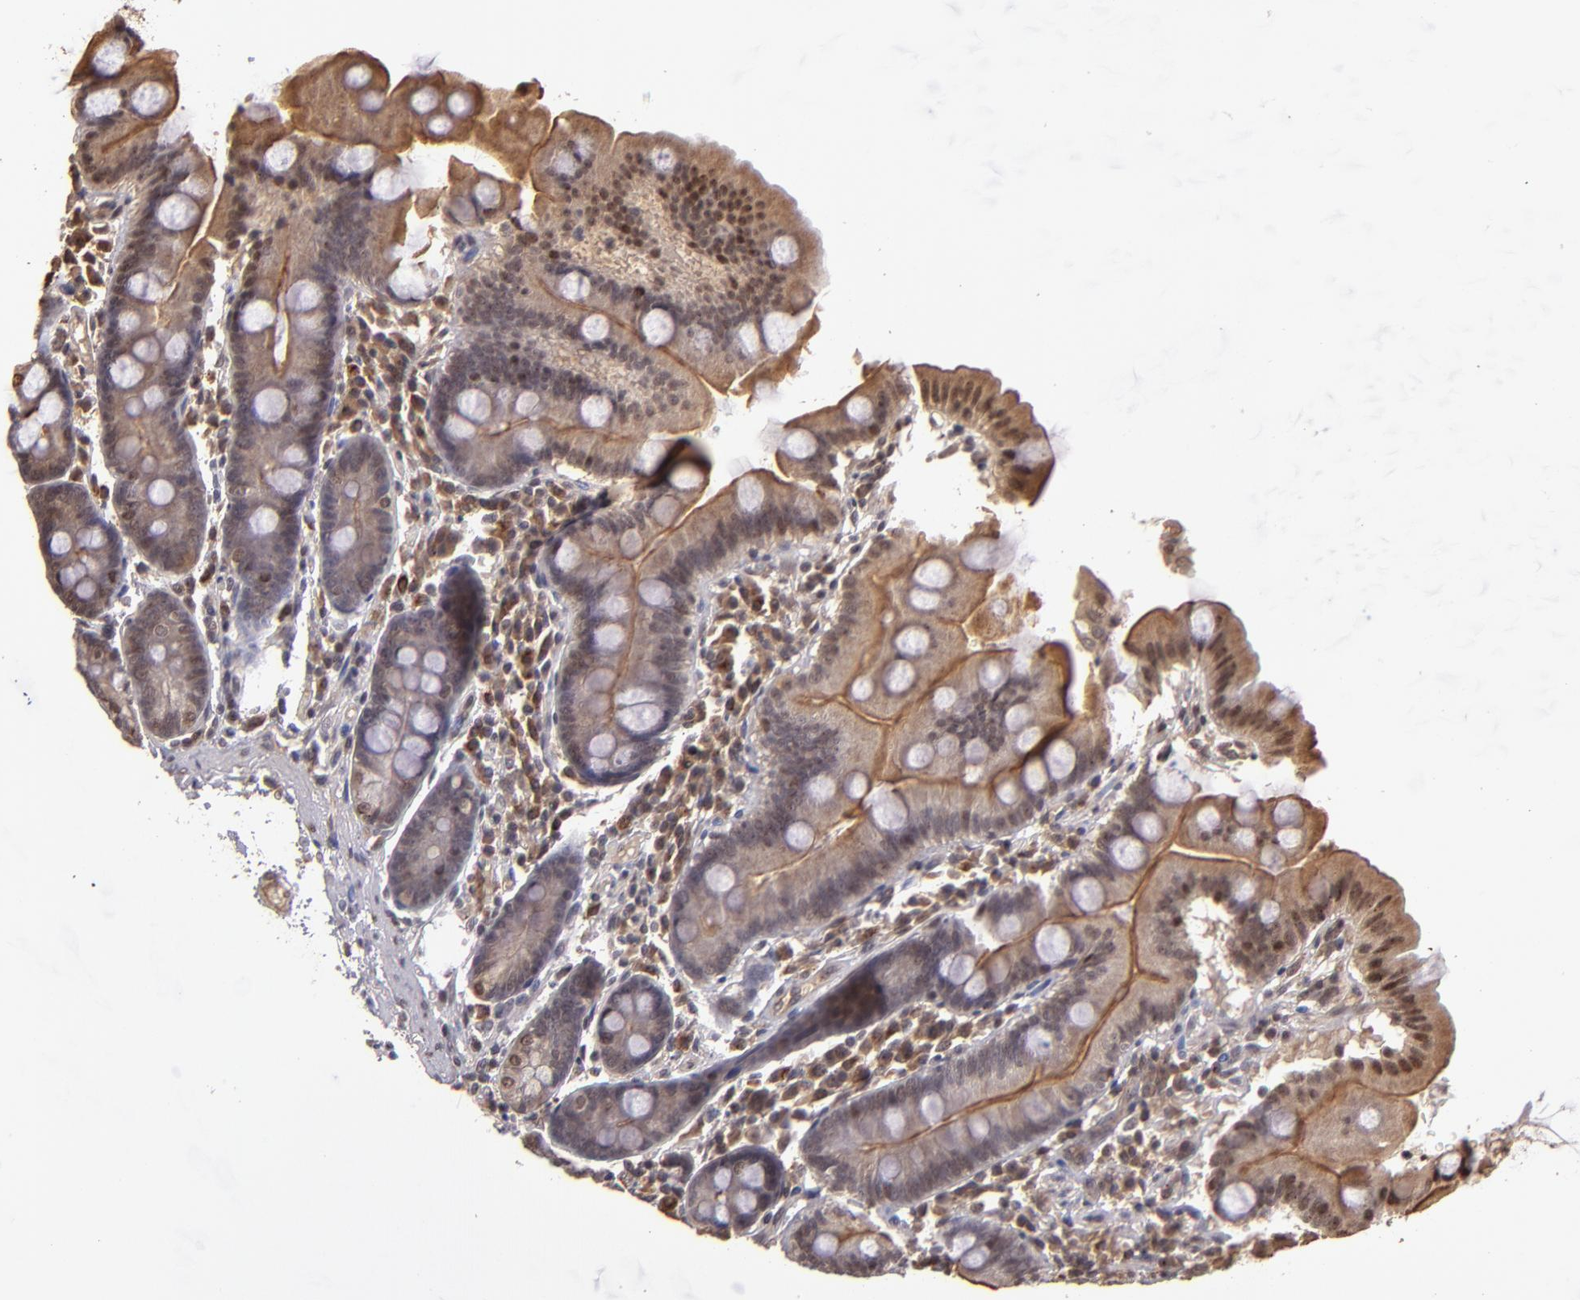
{"staining": {"intensity": "moderate", "quantity": ">75%", "location": "cytoplasmic/membranous,nuclear"}, "tissue": "duodenum", "cell_type": "Glandular cells", "image_type": "normal", "snomed": [{"axis": "morphology", "description": "Normal tissue, NOS"}, {"axis": "topography", "description": "Duodenum"}], "caption": "This histopathology image reveals immunohistochemistry (IHC) staining of unremarkable duodenum, with medium moderate cytoplasmic/membranous,nuclear staining in approximately >75% of glandular cells.", "gene": "ABHD12B", "patient": {"sex": "male", "age": 50}}